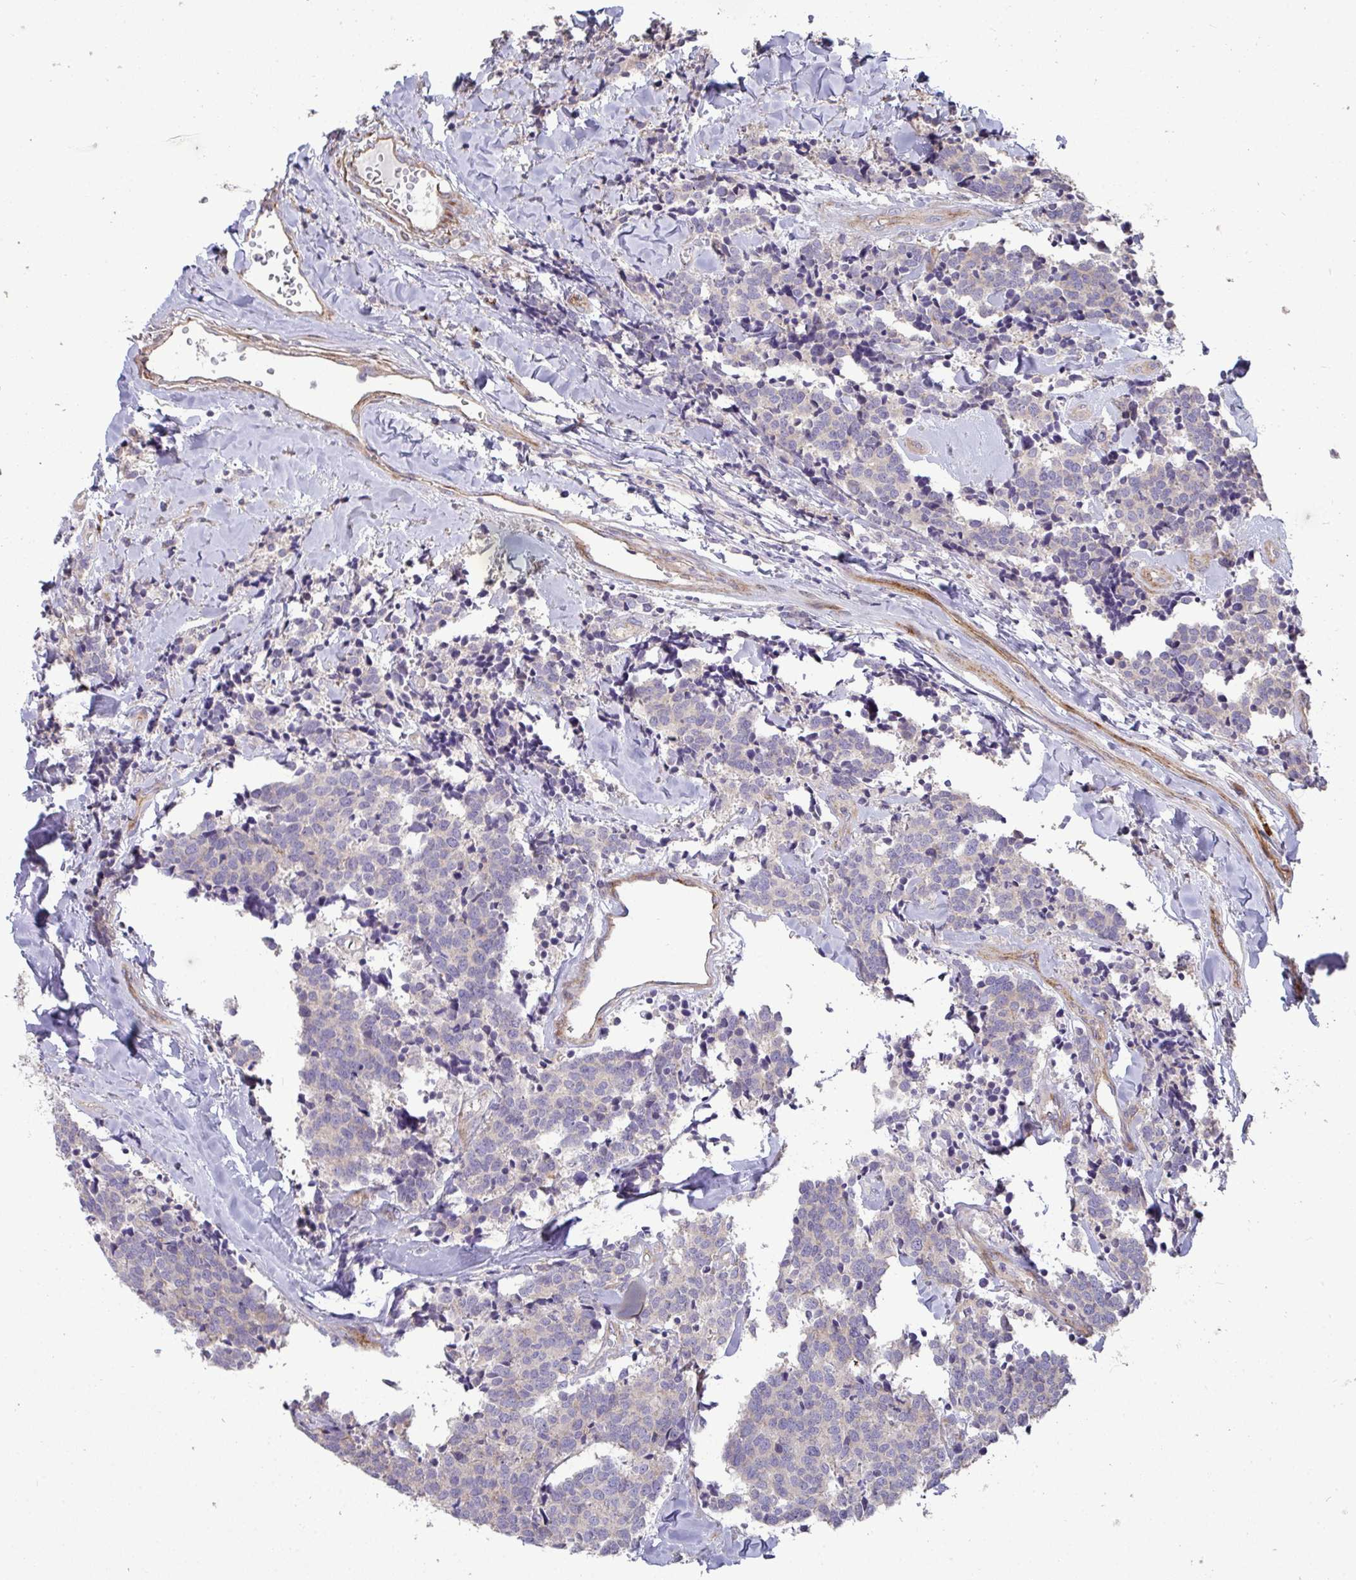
{"staining": {"intensity": "negative", "quantity": "none", "location": "none"}, "tissue": "carcinoid", "cell_type": "Tumor cells", "image_type": "cancer", "snomed": [{"axis": "morphology", "description": "Carcinoid, malignant, NOS"}, {"axis": "topography", "description": "Skin"}], "caption": "Immunohistochemistry (IHC) micrograph of carcinoid (malignant) stained for a protein (brown), which reveals no staining in tumor cells. (DAB IHC with hematoxylin counter stain).", "gene": "SH2D1B", "patient": {"sex": "female", "age": 79}}